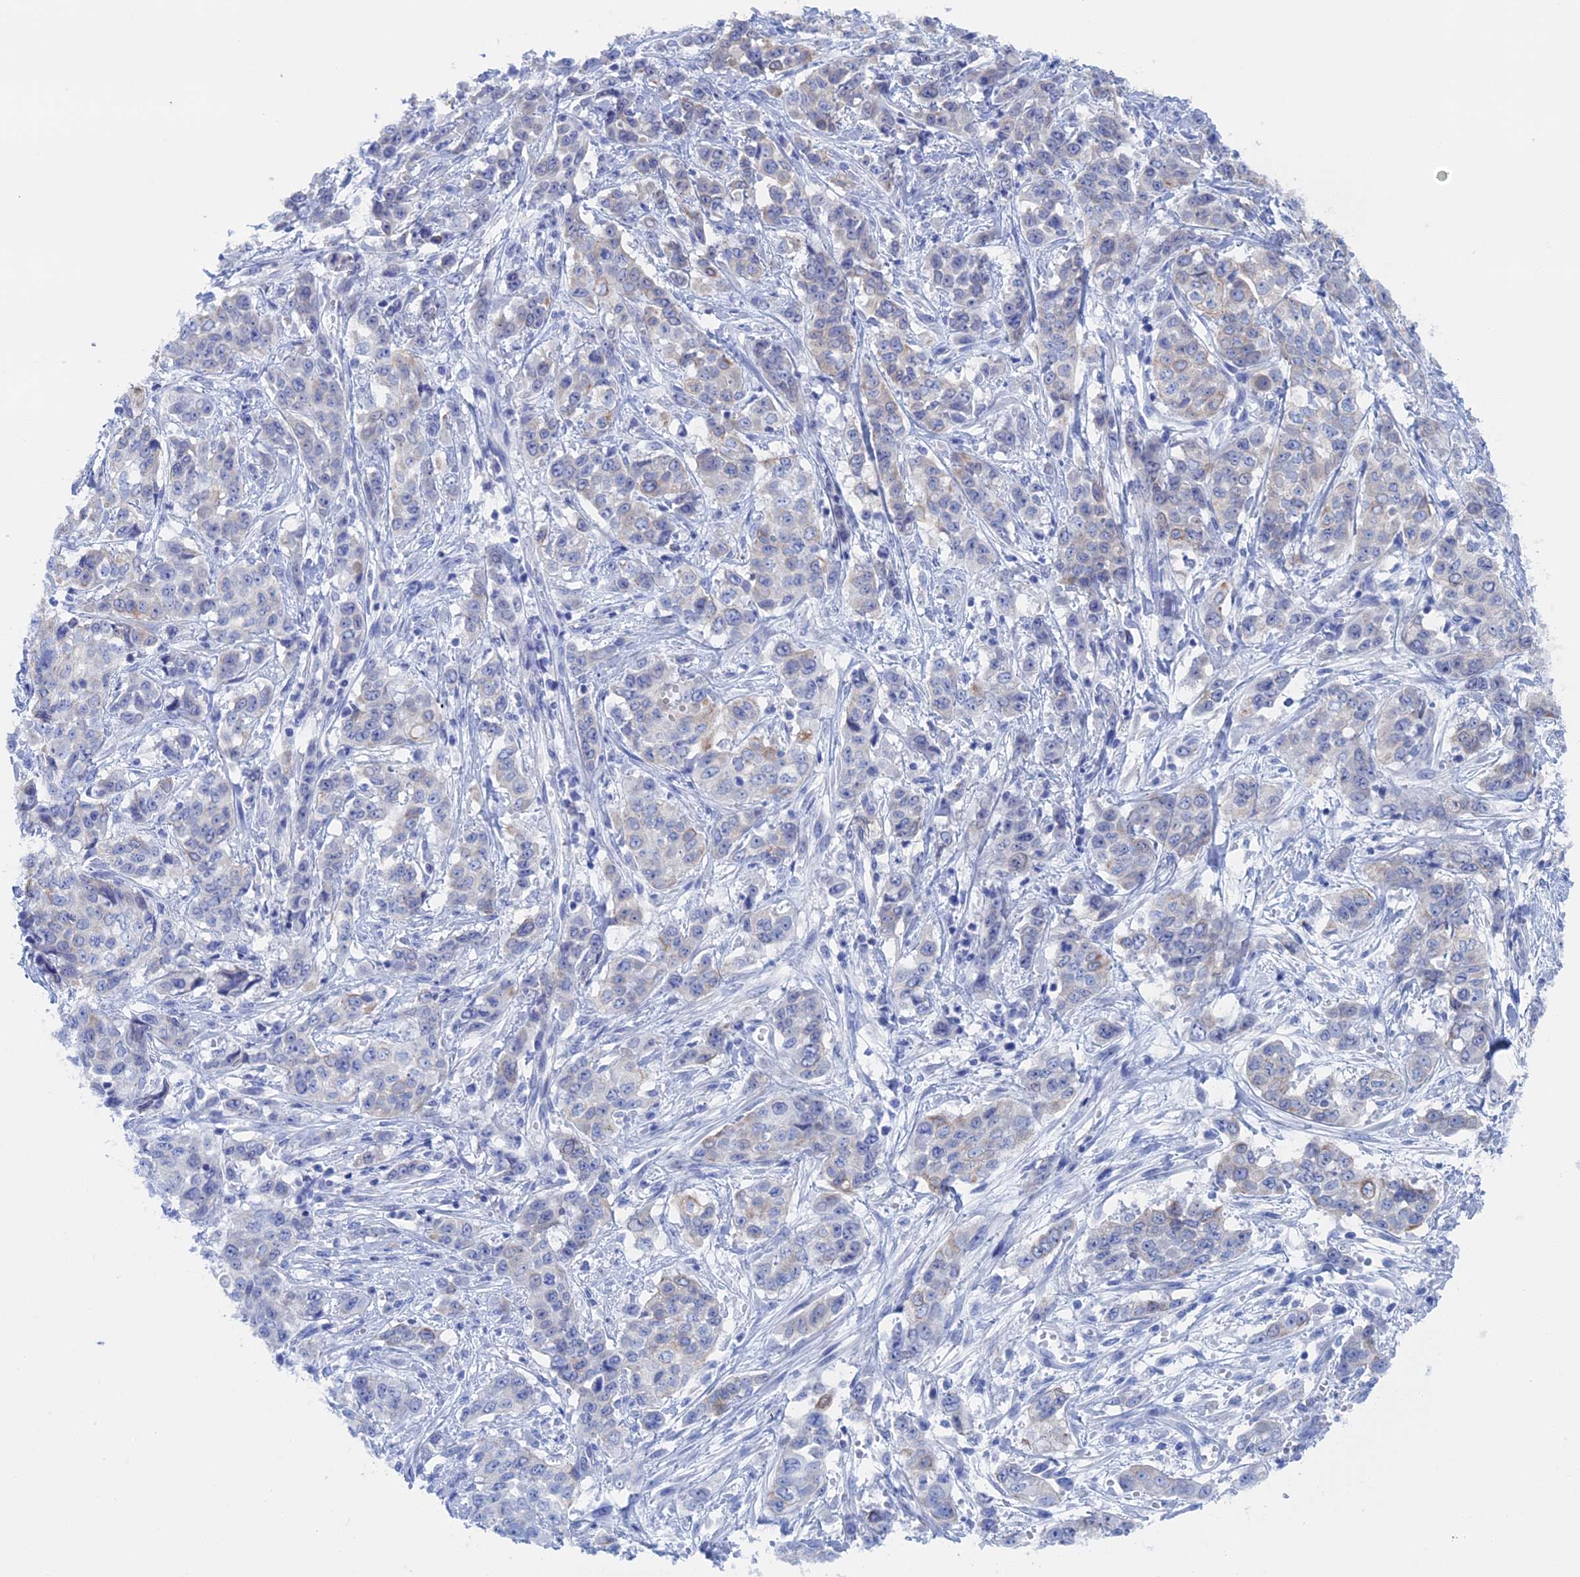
{"staining": {"intensity": "negative", "quantity": "none", "location": "none"}, "tissue": "stomach cancer", "cell_type": "Tumor cells", "image_type": "cancer", "snomed": [{"axis": "morphology", "description": "Adenocarcinoma, NOS"}, {"axis": "topography", "description": "Stomach, upper"}], "caption": "The immunohistochemistry image has no significant staining in tumor cells of adenocarcinoma (stomach) tissue.", "gene": "IL7", "patient": {"sex": "male", "age": 62}}